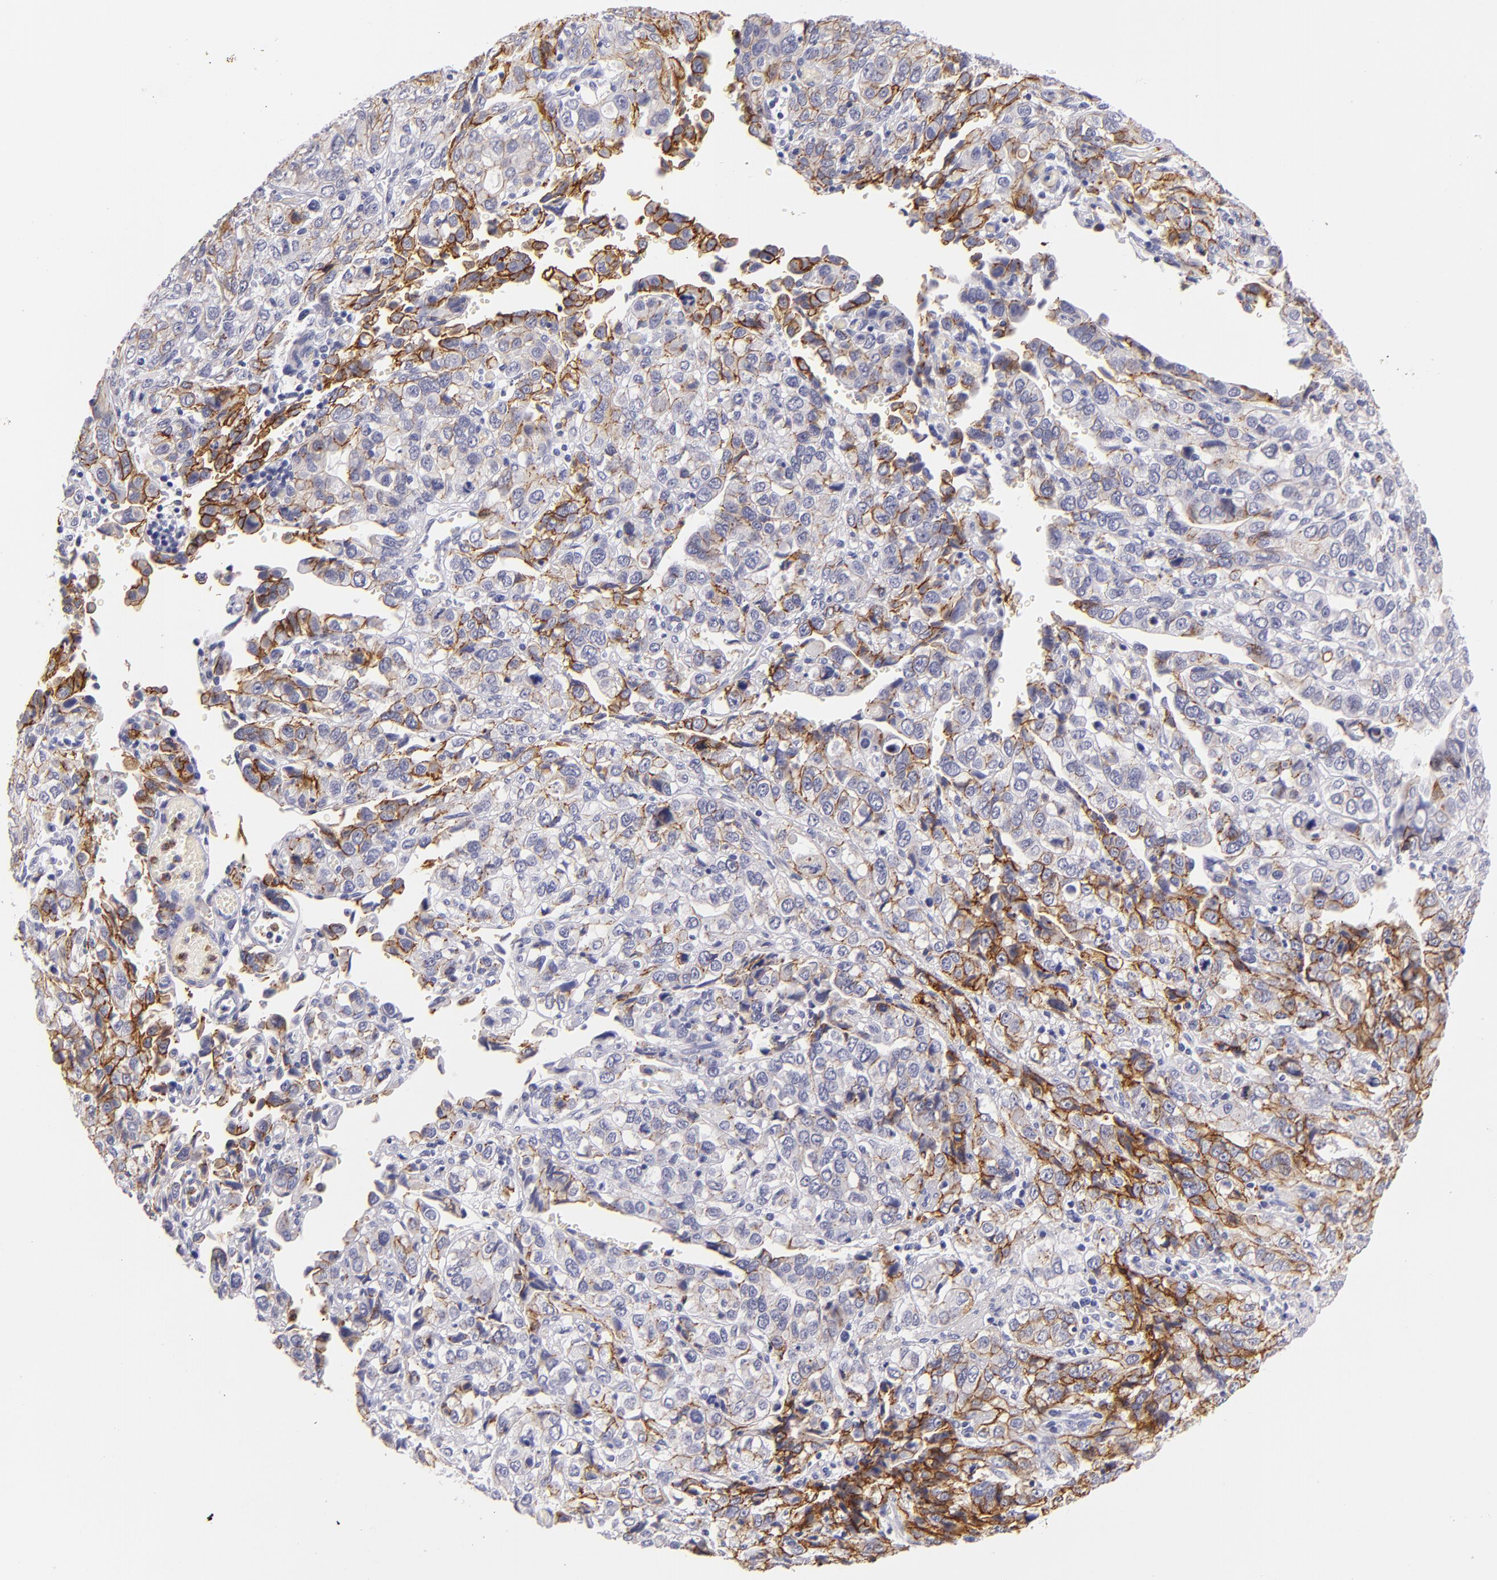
{"staining": {"intensity": "moderate", "quantity": "25%-75%", "location": "cytoplasmic/membranous"}, "tissue": "stomach cancer", "cell_type": "Tumor cells", "image_type": "cancer", "snomed": [{"axis": "morphology", "description": "Adenocarcinoma, NOS"}, {"axis": "topography", "description": "Stomach, upper"}], "caption": "A brown stain labels moderate cytoplasmic/membranous expression of a protein in stomach cancer tumor cells.", "gene": "CDH3", "patient": {"sex": "male", "age": 76}}